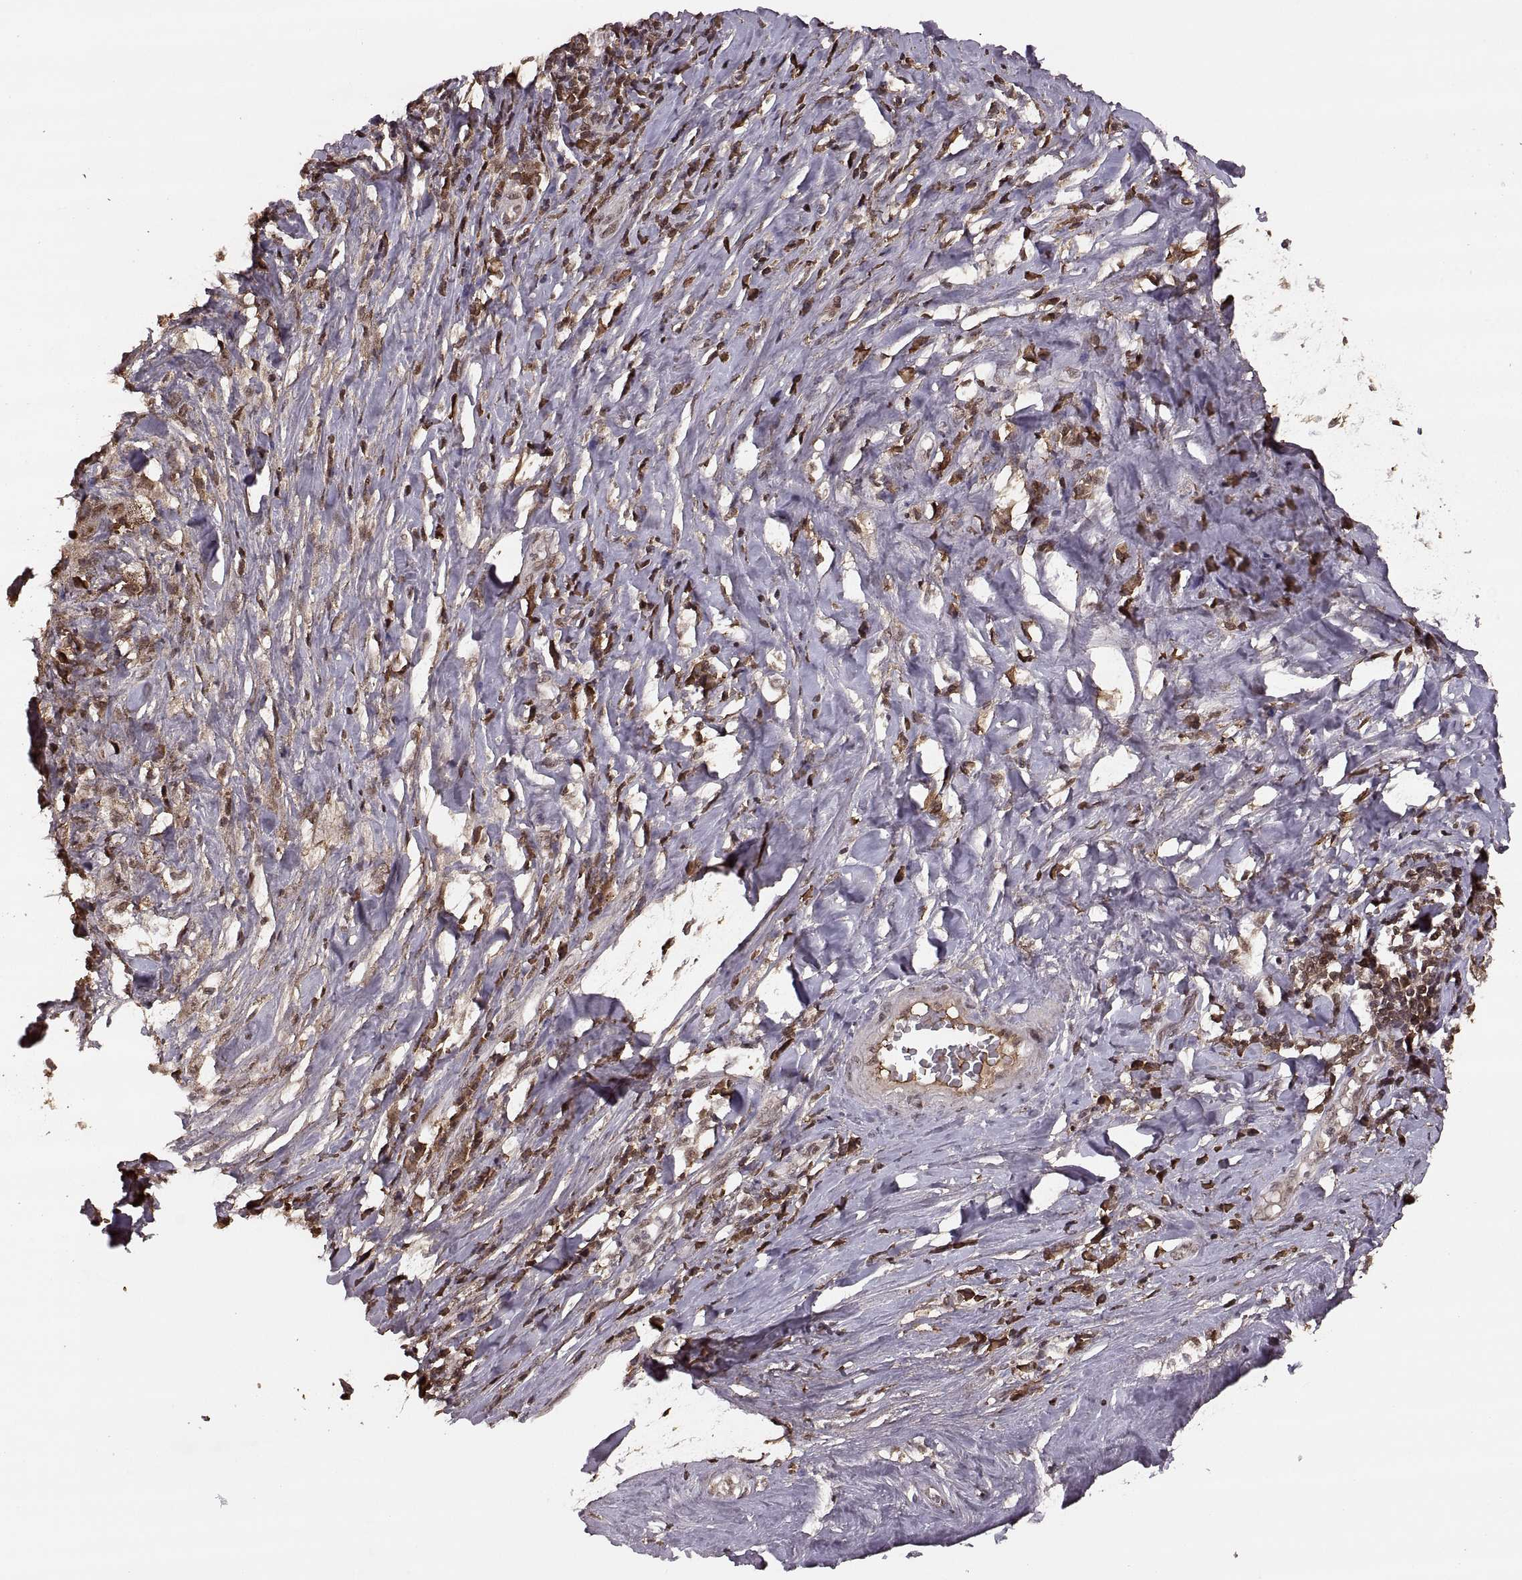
{"staining": {"intensity": "strong", "quantity": ">75%", "location": "nuclear"}, "tissue": "melanoma", "cell_type": "Tumor cells", "image_type": "cancer", "snomed": [{"axis": "morphology", "description": "Malignant melanoma, NOS"}, {"axis": "topography", "description": "Skin"}], "caption": "Protein staining of malignant melanoma tissue reveals strong nuclear staining in approximately >75% of tumor cells.", "gene": "RFT1", "patient": {"sex": "female", "age": 91}}